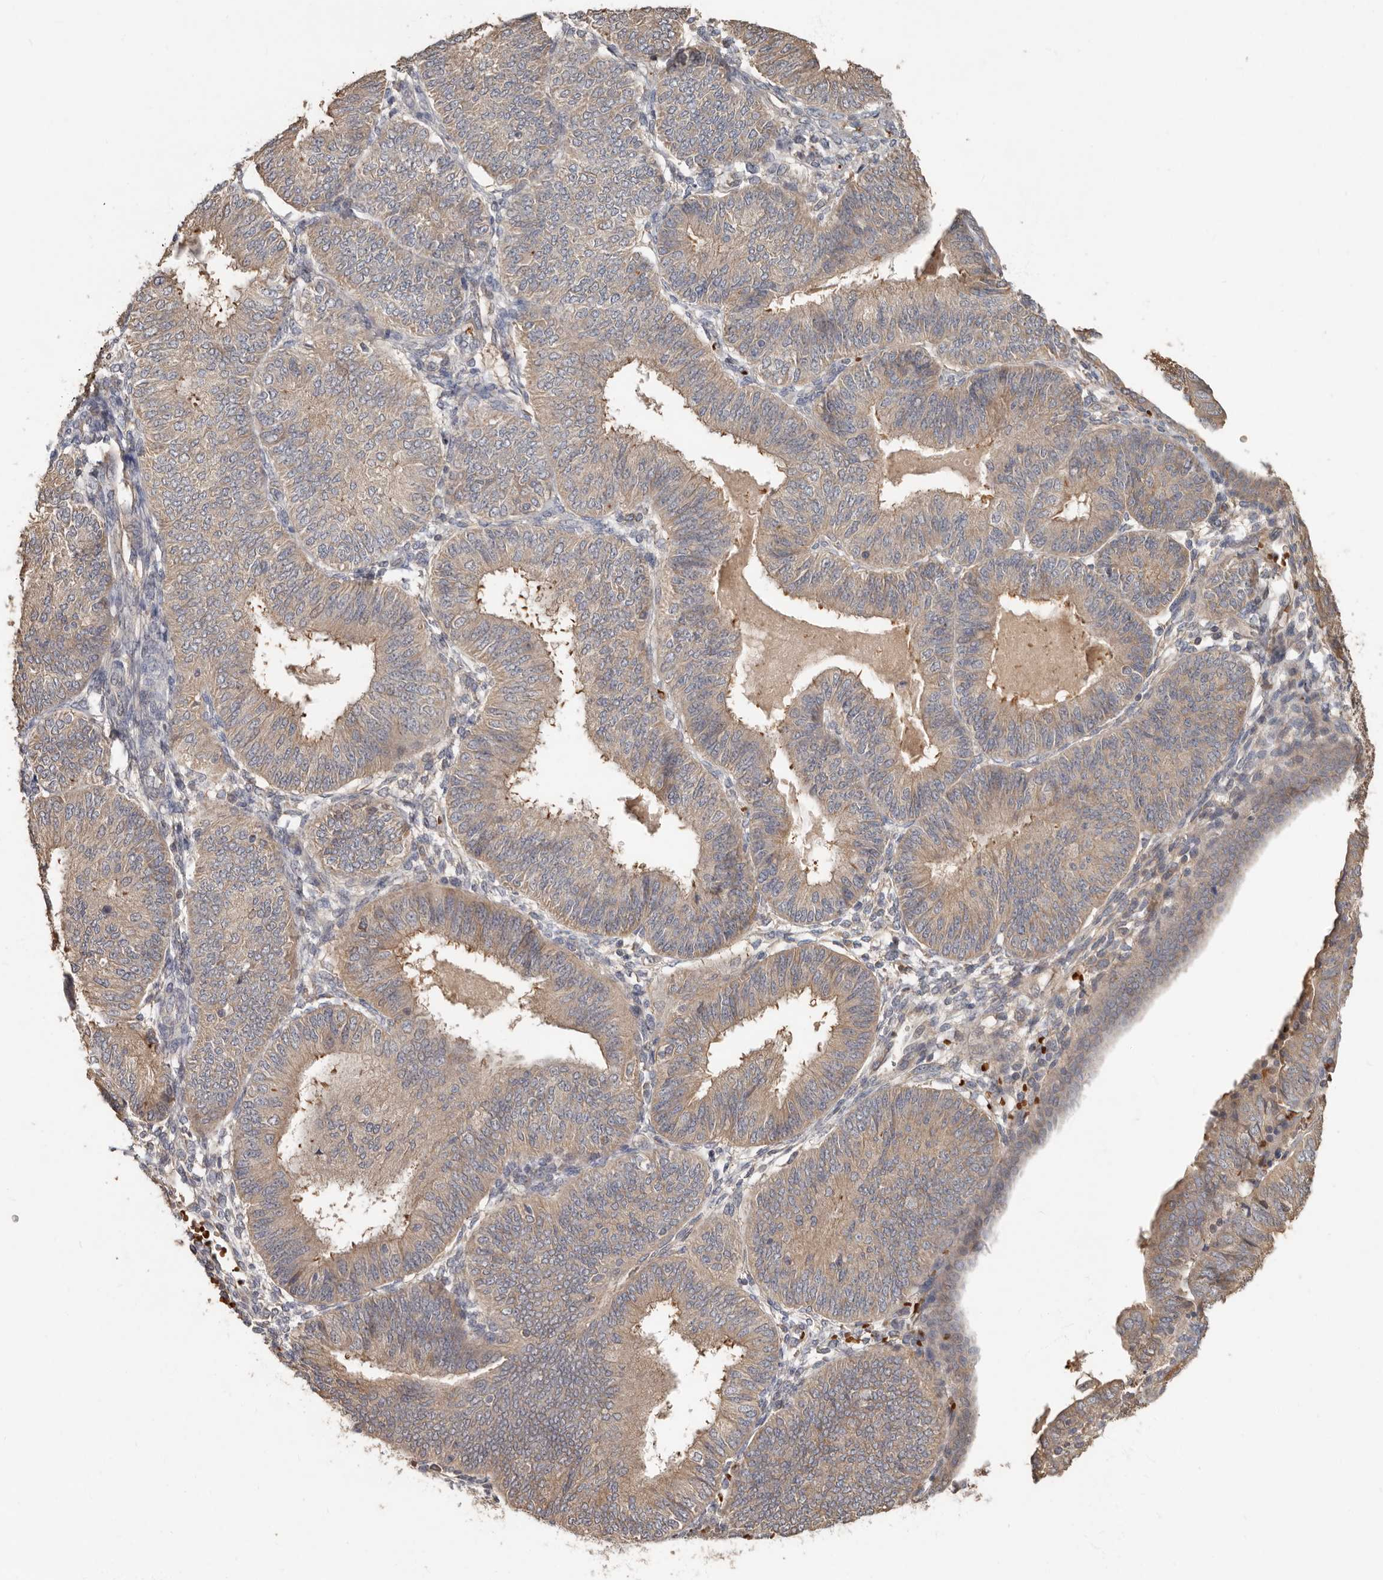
{"staining": {"intensity": "weak", "quantity": ">75%", "location": "cytoplasmic/membranous"}, "tissue": "endometrial cancer", "cell_type": "Tumor cells", "image_type": "cancer", "snomed": [{"axis": "morphology", "description": "Adenocarcinoma, NOS"}, {"axis": "topography", "description": "Endometrium"}], "caption": "Adenocarcinoma (endometrial) stained for a protein displays weak cytoplasmic/membranous positivity in tumor cells.", "gene": "KIF26B", "patient": {"sex": "female", "age": 58}}